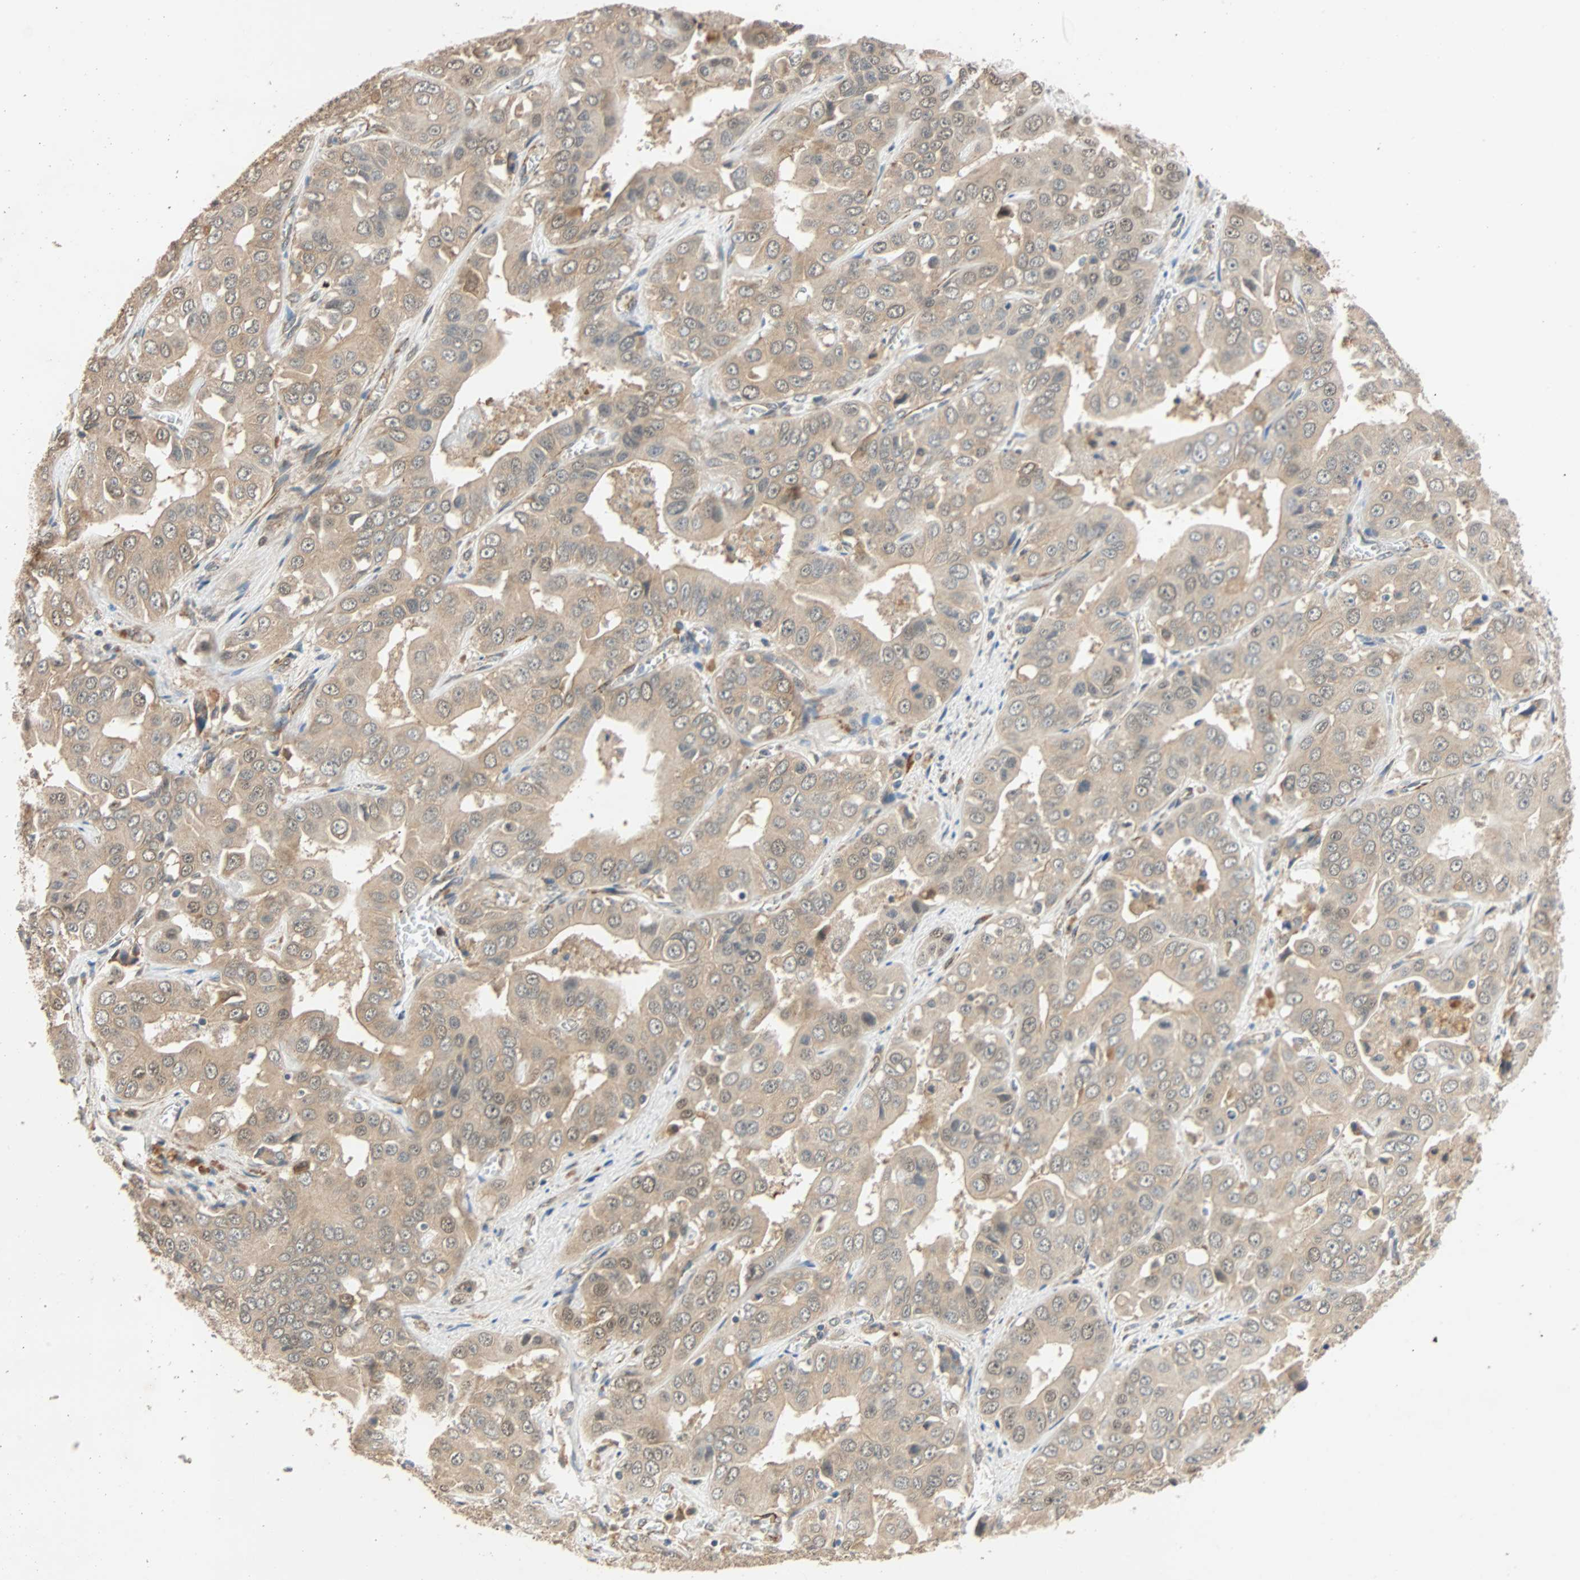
{"staining": {"intensity": "weak", "quantity": "<25%", "location": "cytoplasmic/membranous"}, "tissue": "liver cancer", "cell_type": "Tumor cells", "image_type": "cancer", "snomed": [{"axis": "morphology", "description": "Cholangiocarcinoma"}, {"axis": "topography", "description": "Liver"}], "caption": "Liver cancer was stained to show a protein in brown. There is no significant staining in tumor cells. (Immunohistochemistry (ihc), brightfield microscopy, high magnification).", "gene": "QSER1", "patient": {"sex": "female", "age": 52}}